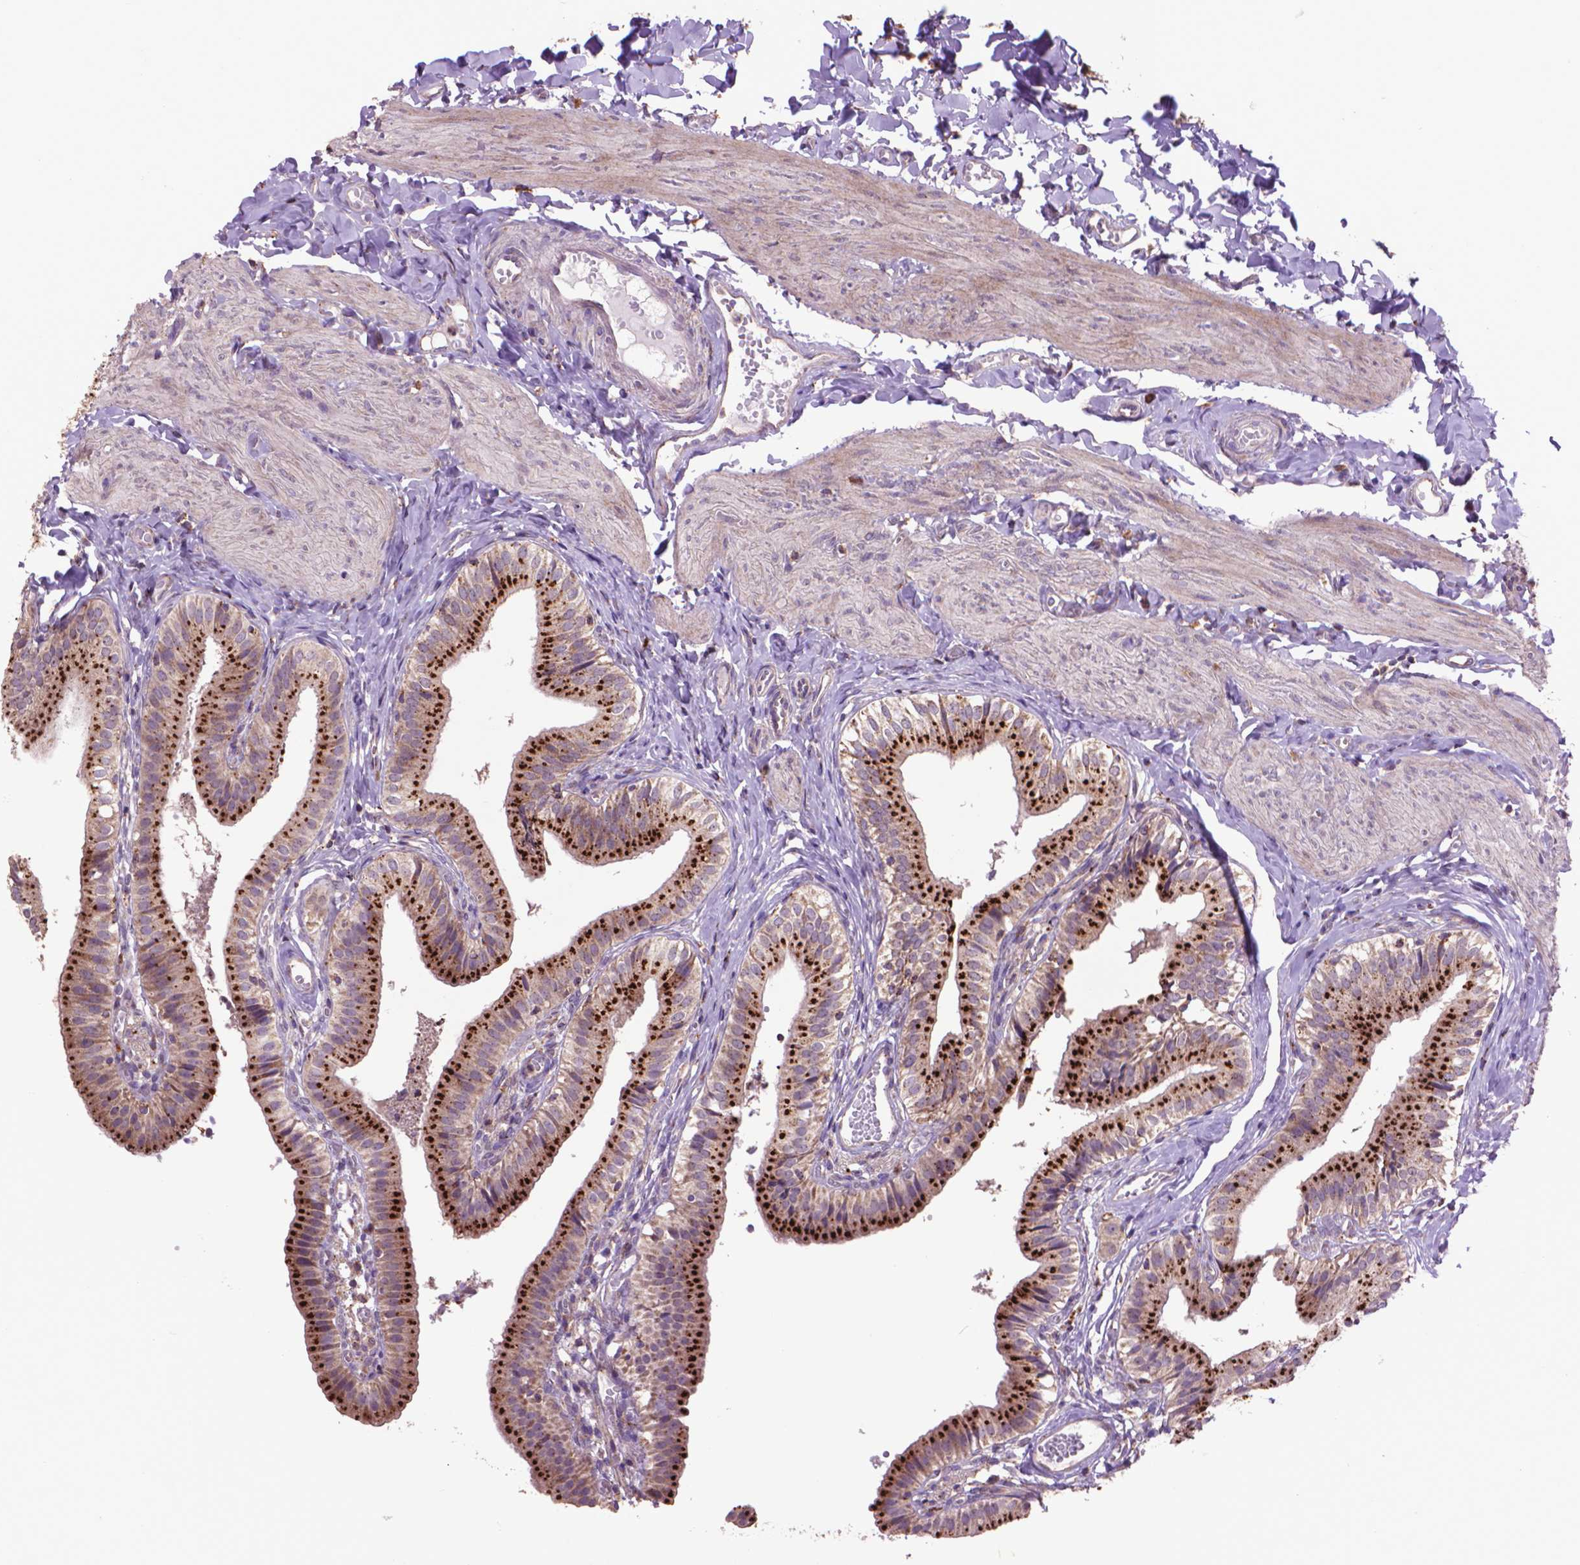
{"staining": {"intensity": "strong", "quantity": ">75%", "location": "cytoplasmic/membranous"}, "tissue": "gallbladder", "cell_type": "Glandular cells", "image_type": "normal", "snomed": [{"axis": "morphology", "description": "Normal tissue, NOS"}, {"axis": "topography", "description": "Gallbladder"}], "caption": "Immunohistochemistry image of normal gallbladder stained for a protein (brown), which displays high levels of strong cytoplasmic/membranous staining in about >75% of glandular cells.", "gene": "GLB1", "patient": {"sex": "female", "age": 47}}